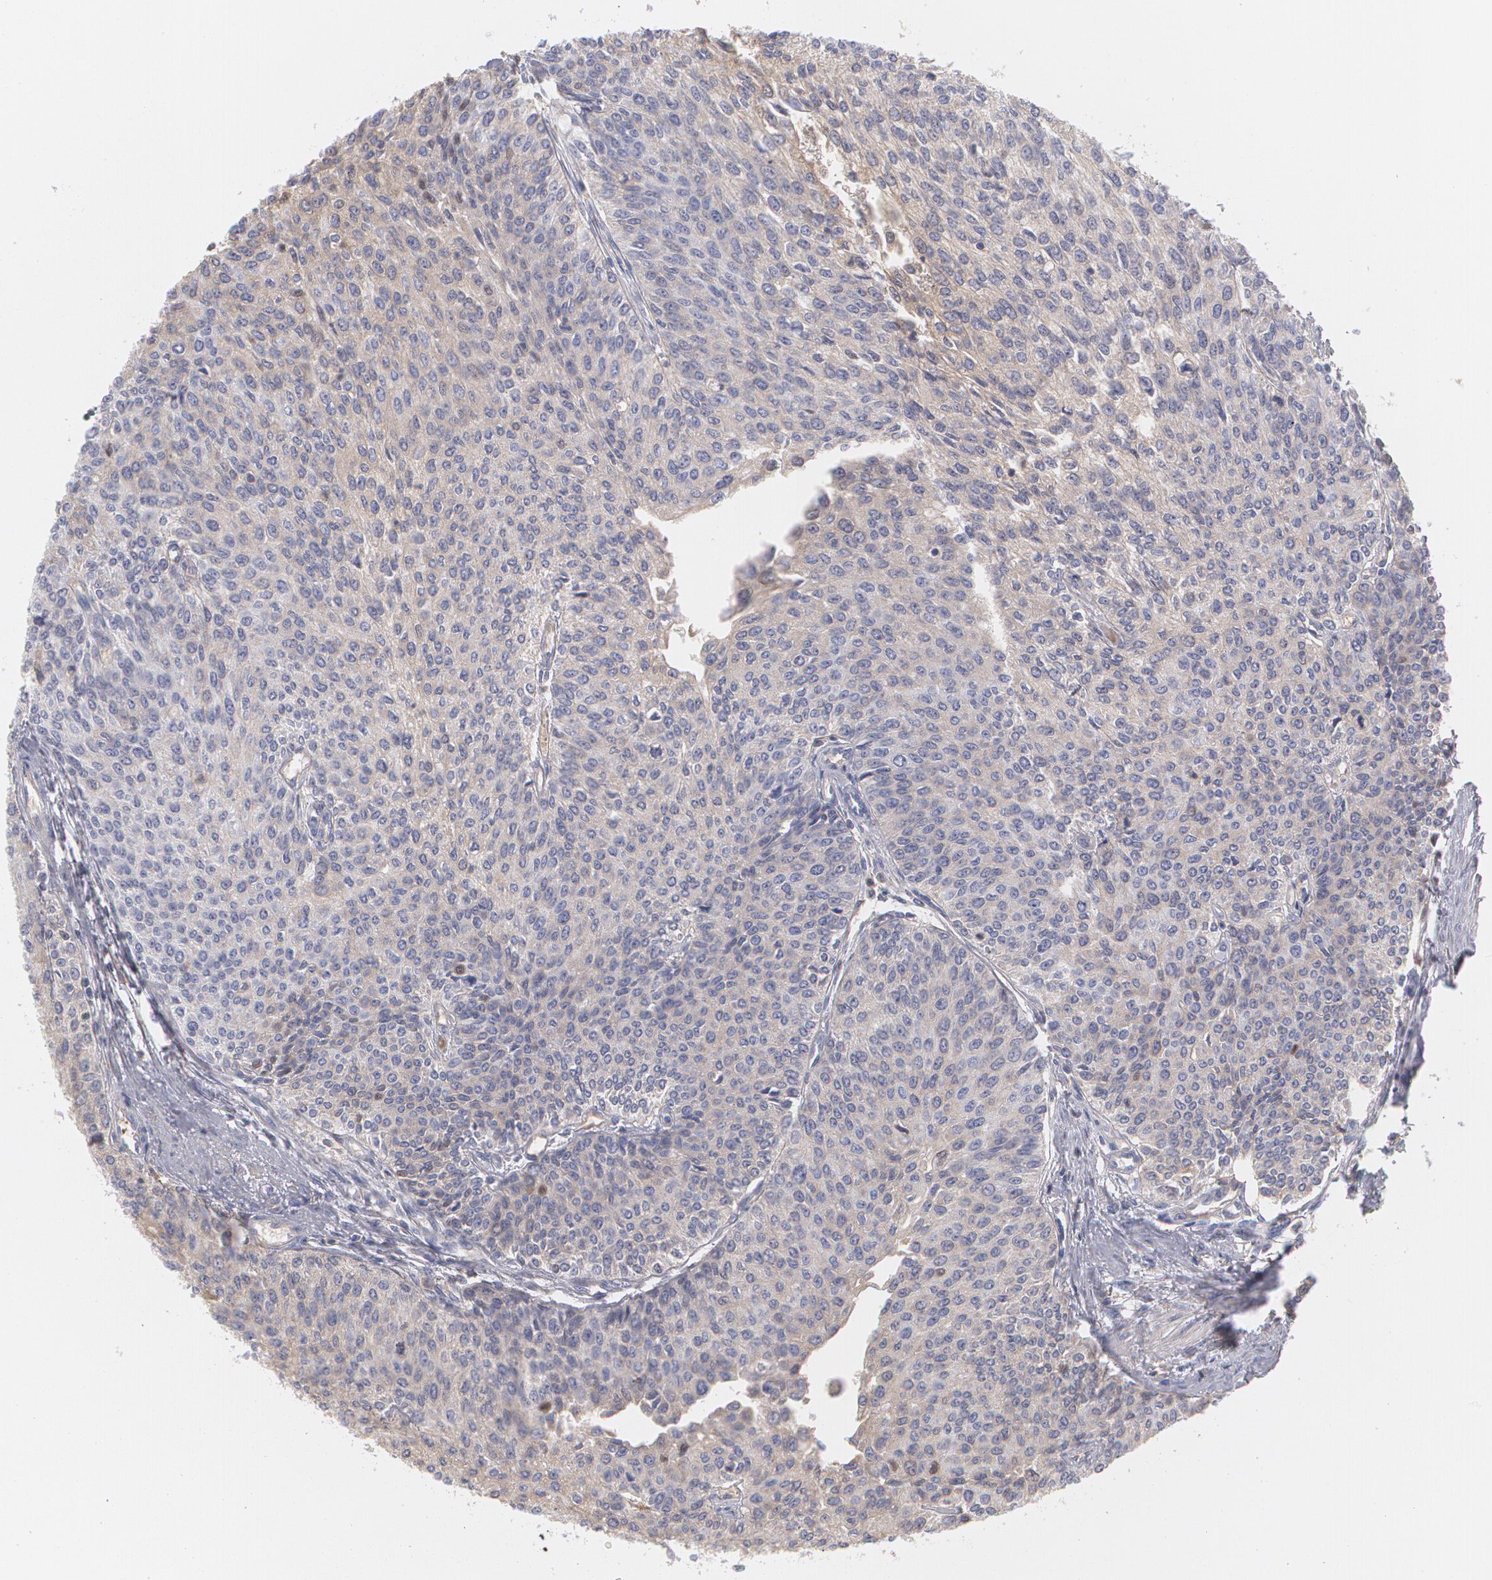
{"staining": {"intensity": "weak", "quantity": "25%-75%", "location": "cytoplasmic/membranous"}, "tissue": "urothelial cancer", "cell_type": "Tumor cells", "image_type": "cancer", "snomed": [{"axis": "morphology", "description": "Urothelial carcinoma, Low grade"}, {"axis": "topography", "description": "Urinary bladder"}], "caption": "About 25%-75% of tumor cells in human urothelial cancer reveal weak cytoplasmic/membranous protein positivity as visualized by brown immunohistochemical staining.", "gene": "SERPINA1", "patient": {"sex": "female", "age": 73}}